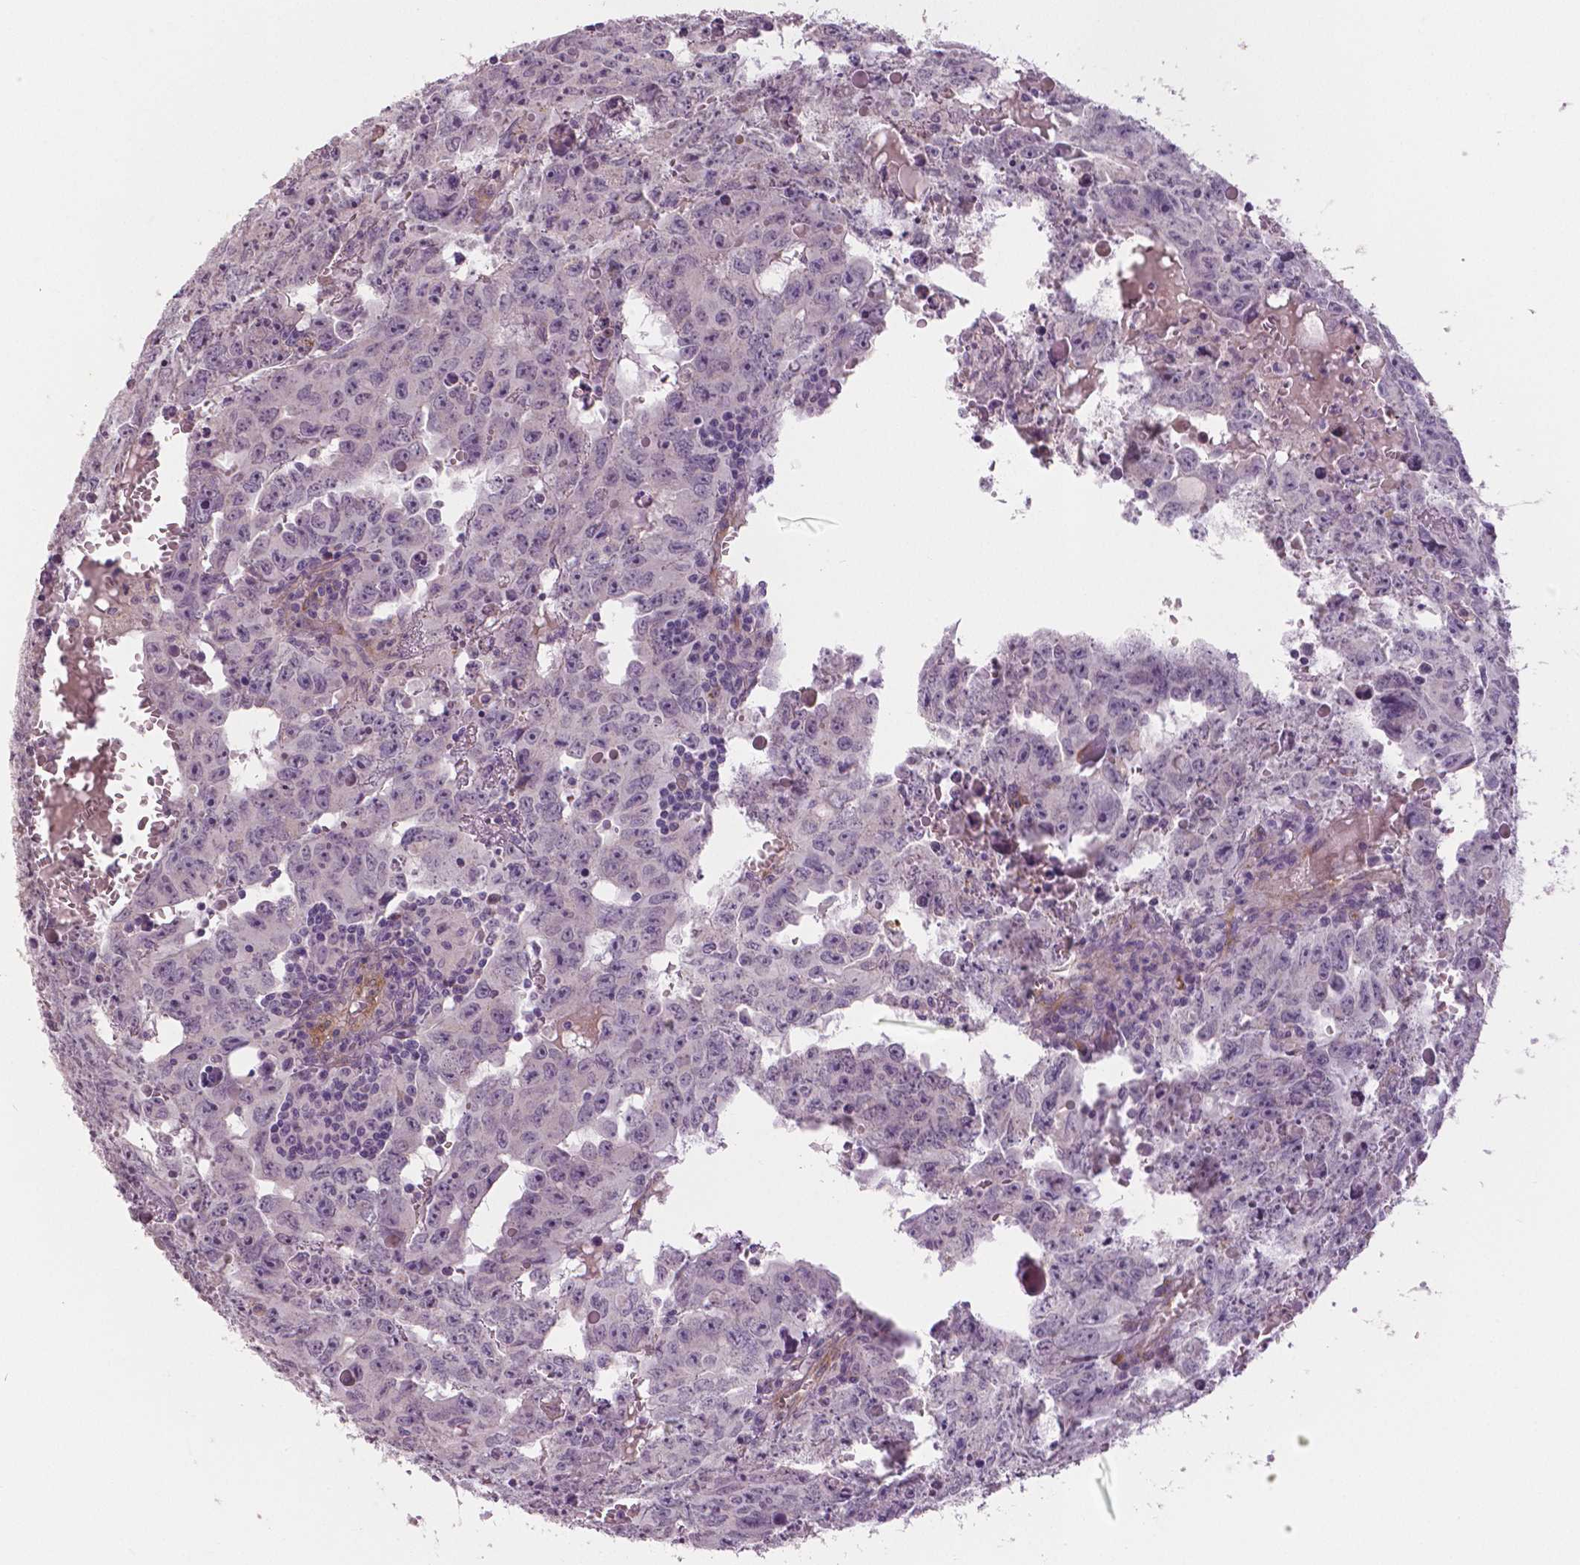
{"staining": {"intensity": "negative", "quantity": "none", "location": "none"}, "tissue": "testis cancer", "cell_type": "Tumor cells", "image_type": "cancer", "snomed": [{"axis": "morphology", "description": "Carcinoma, Embryonal, NOS"}, {"axis": "topography", "description": "Testis"}], "caption": "A histopathology image of testis embryonal carcinoma stained for a protein displays no brown staining in tumor cells.", "gene": "FLT1", "patient": {"sex": "male", "age": 22}}